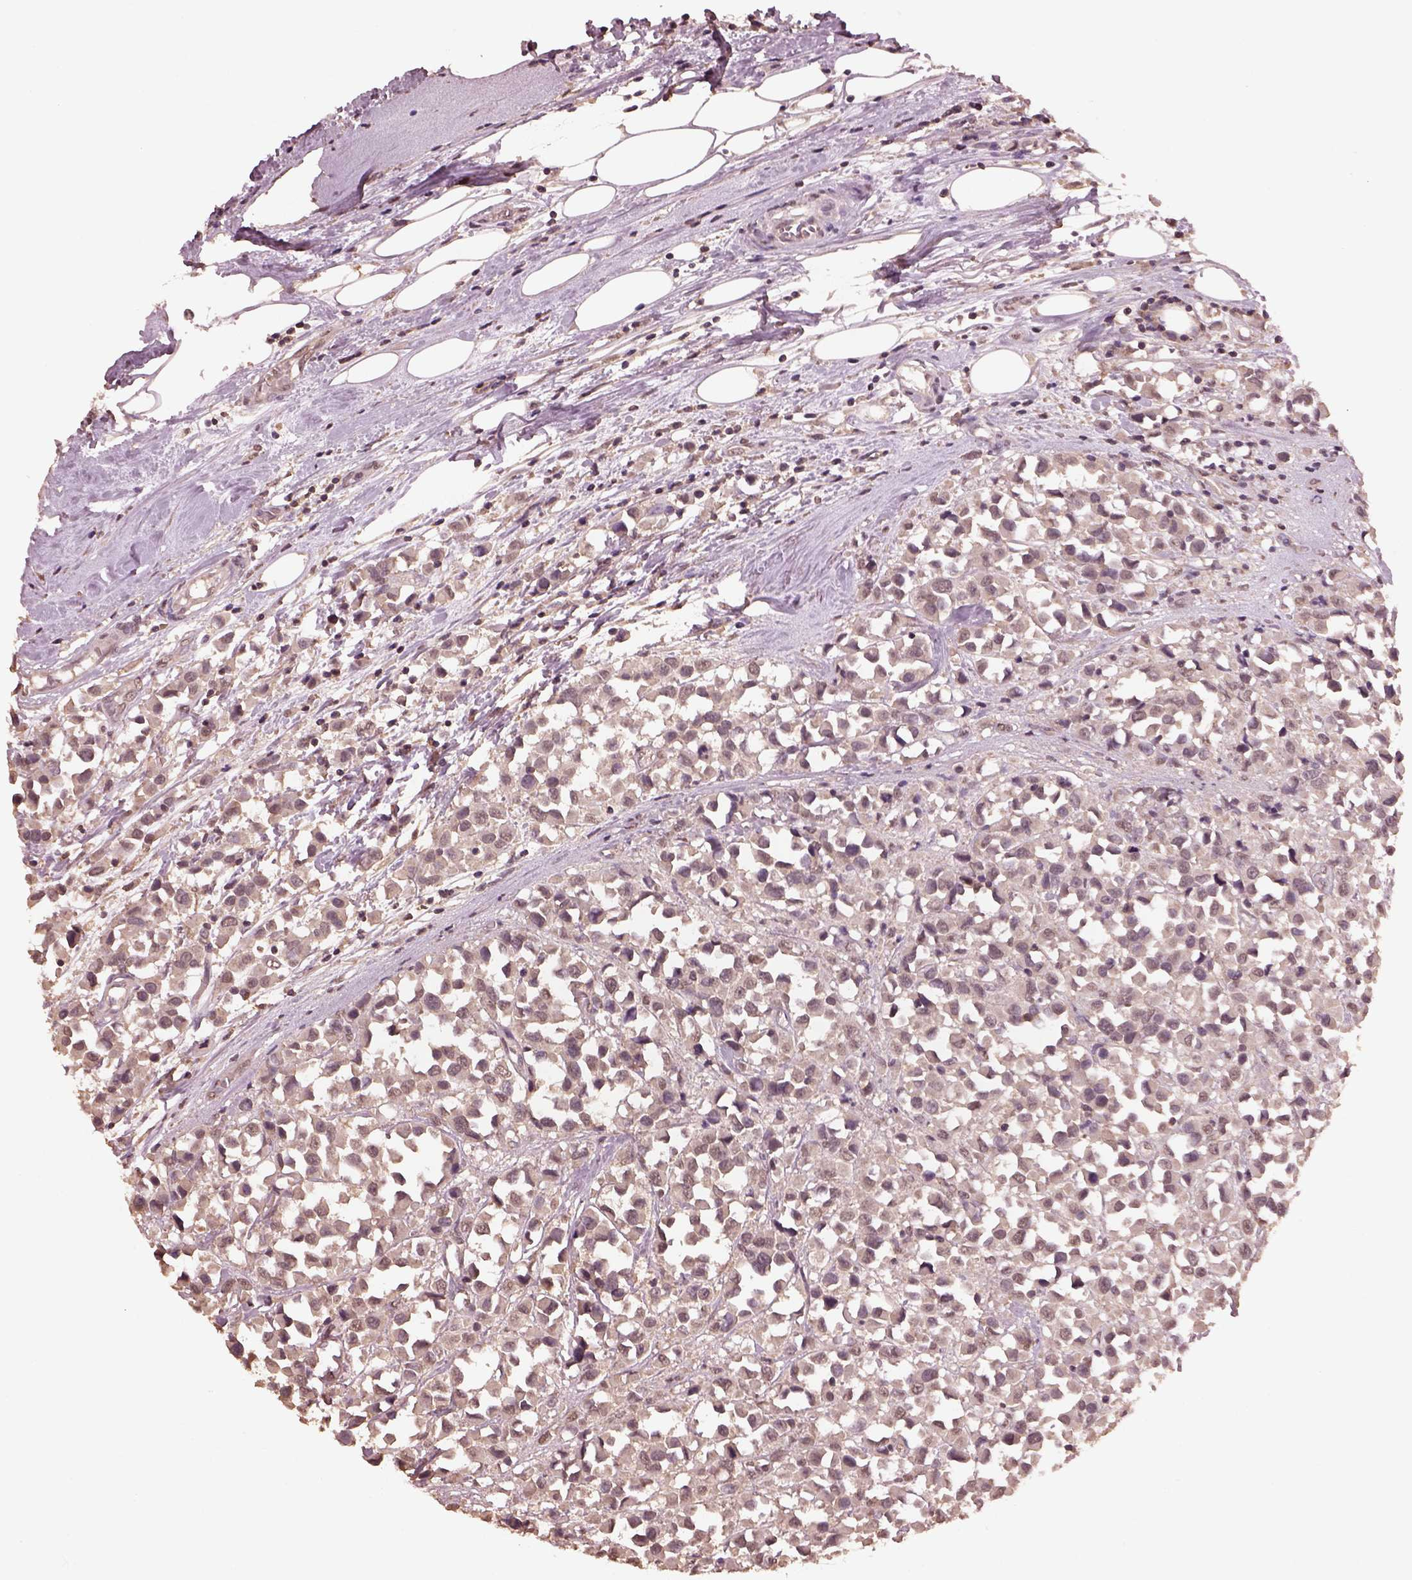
{"staining": {"intensity": "negative", "quantity": "none", "location": "none"}, "tissue": "breast cancer", "cell_type": "Tumor cells", "image_type": "cancer", "snomed": [{"axis": "morphology", "description": "Duct carcinoma"}, {"axis": "topography", "description": "Breast"}], "caption": "Breast infiltrating ductal carcinoma stained for a protein using immunohistochemistry exhibits no staining tumor cells.", "gene": "CPT1C", "patient": {"sex": "female", "age": 61}}